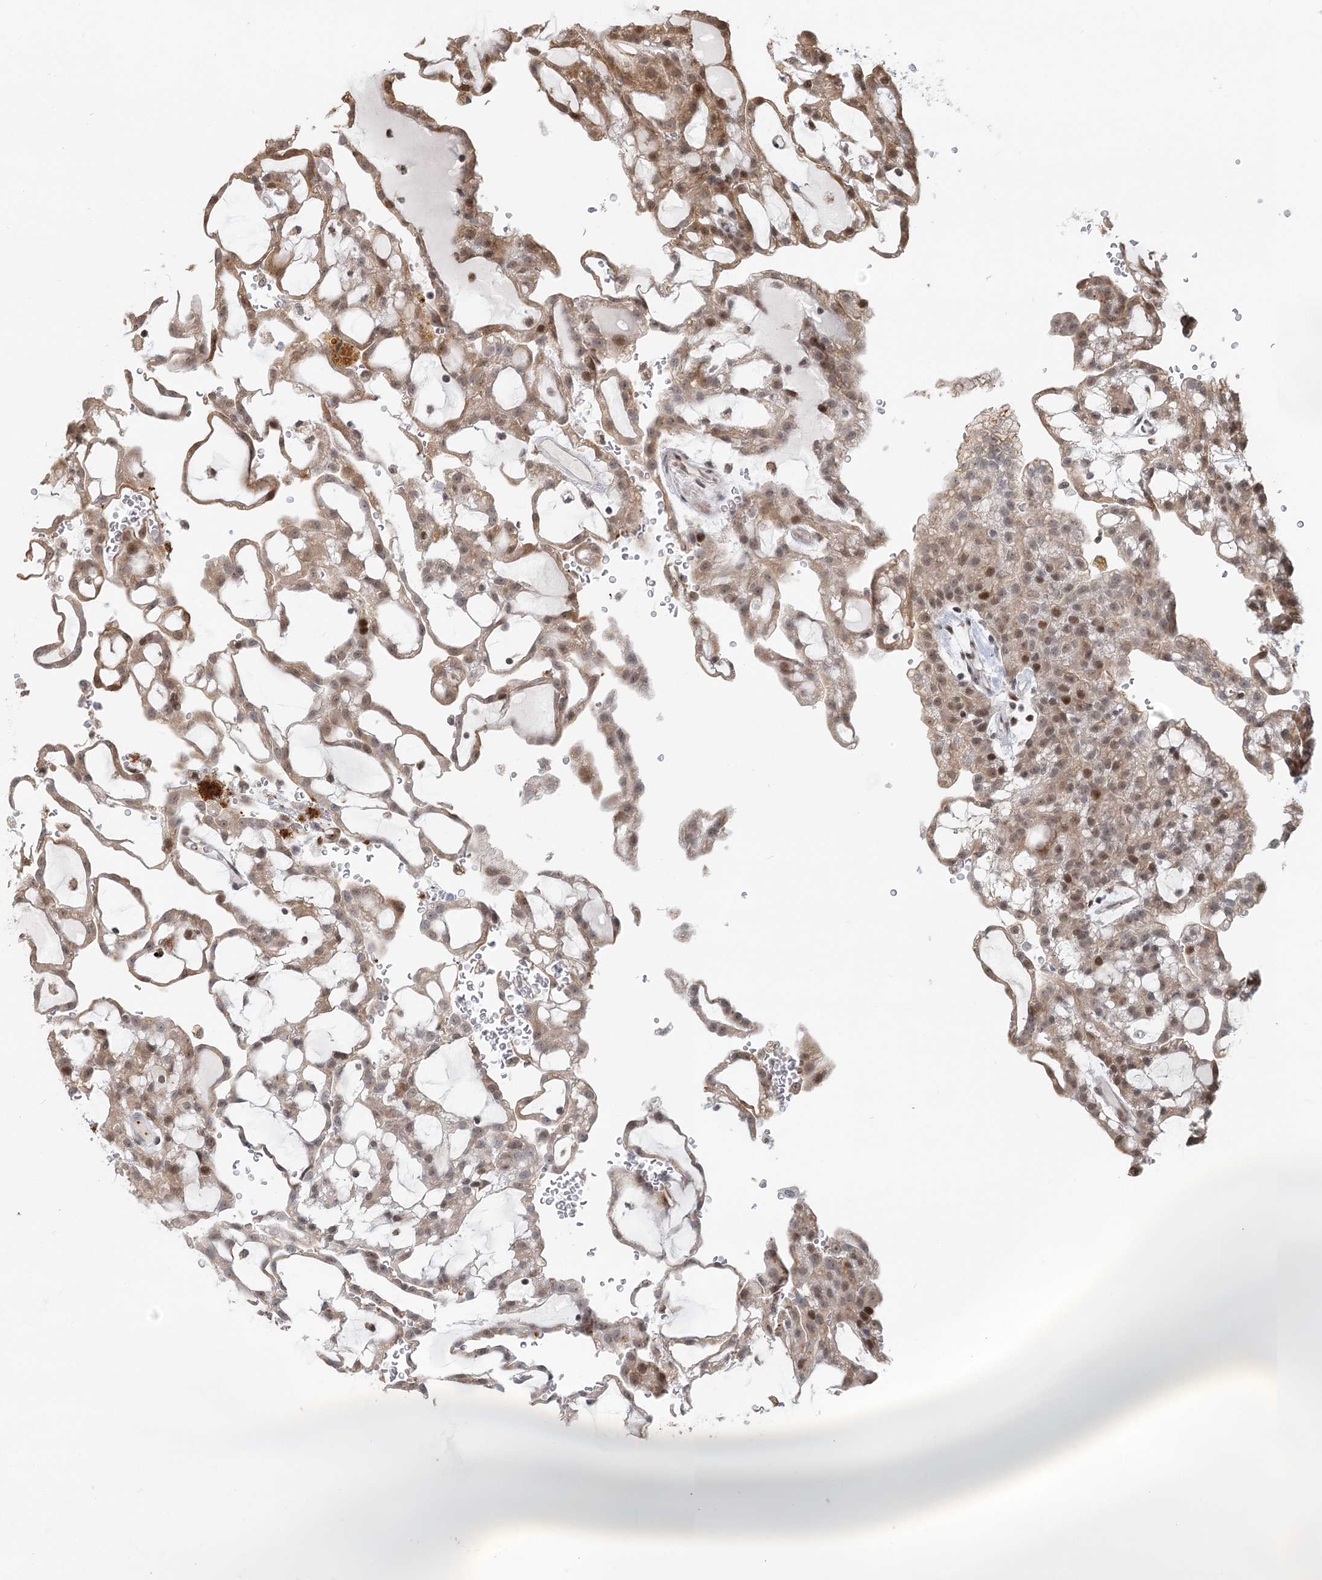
{"staining": {"intensity": "moderate", "quantity": ">75%", "location": "nuclear"}, "tissue": "renal cancer", "cell_type": "Tumor cells", "image_type": "cancer", "snomed": [{"axis": "morphology", "description": "Adenocarcinoma, NOS"}, {"axis": "topography", "description": "Kidney"}], "caption": "Moderate nuclear protein positivity is present in approximately >75% of tumor cells in renal cancer. (Stains: DAB in brown, nuclei in blue, Microscopy: brightfield microscopy at high magnification).", "gene": "BNIP5", "patient": {"sex": "male", "age": 63}}